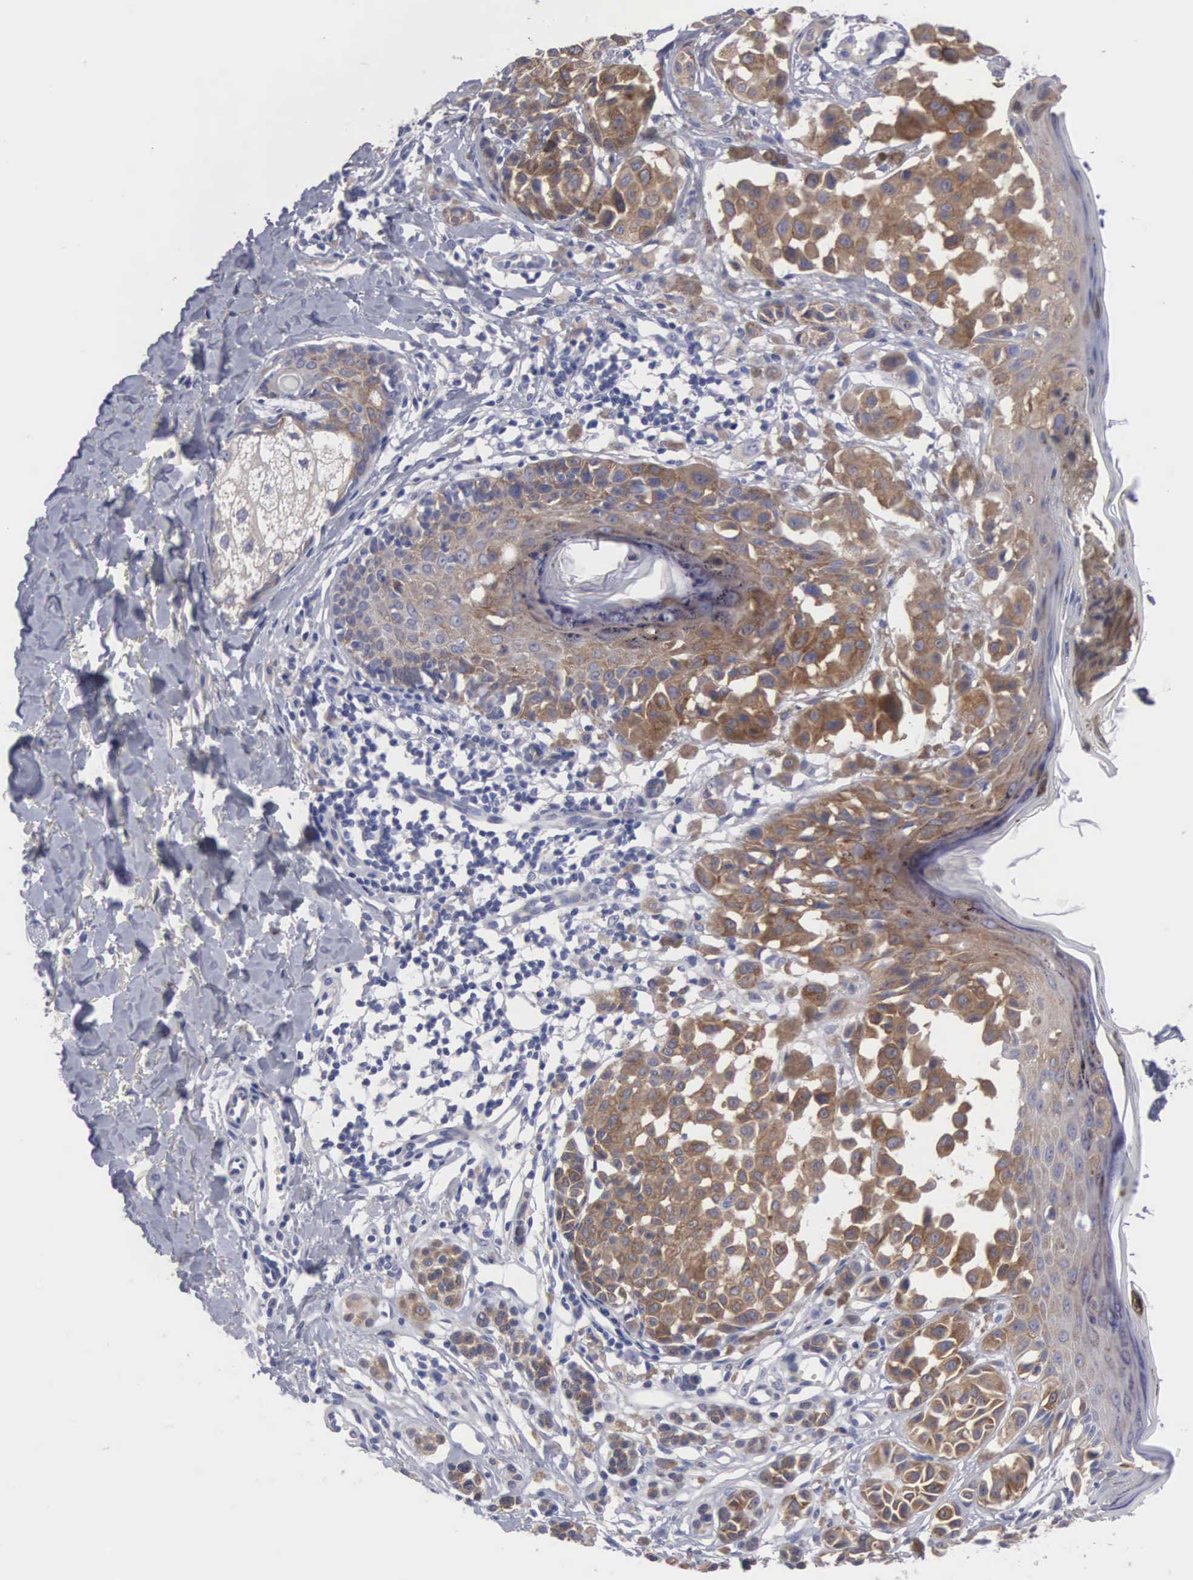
{"staining": {"intensity": "strong", "quantity": ">75%", "location": "cytoplasmic/membranous"}, "tissue": "melanoma", "cell_type": "Tumor cells", "image_type": "cancer", "snomed": [{"axis": "morphology", "description": "Malignant melanoma, NOS"}, {"axis": "topography", "description": "Skin"}], "caption": "Protein expression by immunohistochemistry shows strong cytoplasmic/membranous positivity in approximately >75% of tumor cells in melanoma.", "gene": "CEP170B", "patient": {"sex": "male", "age": 40}}